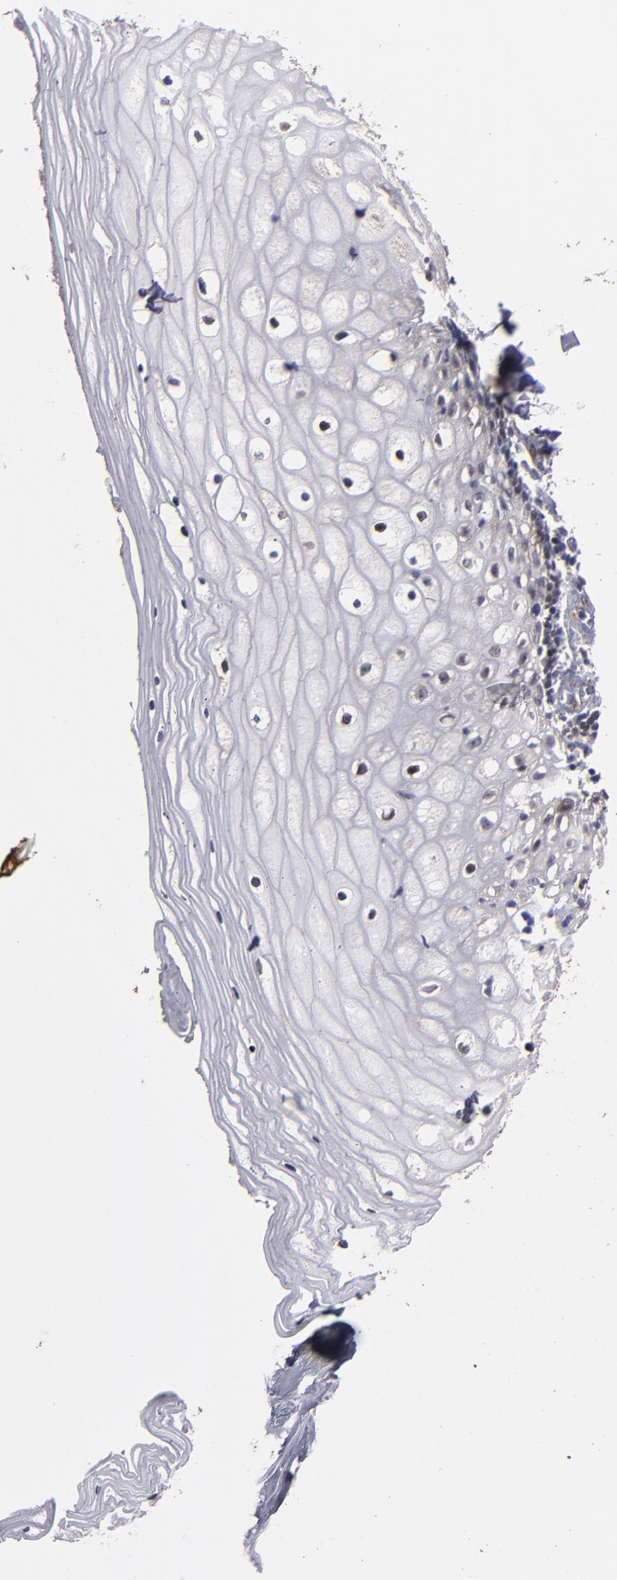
{"staining": {"intensity": "weak", "quantity": "<25%", "location": "cytoplasmic/membranous,nuclear"}, "tissue": "vagina", "cell_type": "Squamous epithelial cells", "image_type": "normal", "snomed": [{"axis": "morphology", "description": "Normal tissue, NOS"}, {"axis": "topography", "description": "Vagina"}], "caption": "Human vagina stained for a protein using immunohistochemistry displays no expression in squamous epithelial cells.", "gene": "PGRMC1", "patient": {"sex": "female", "age": 46}}